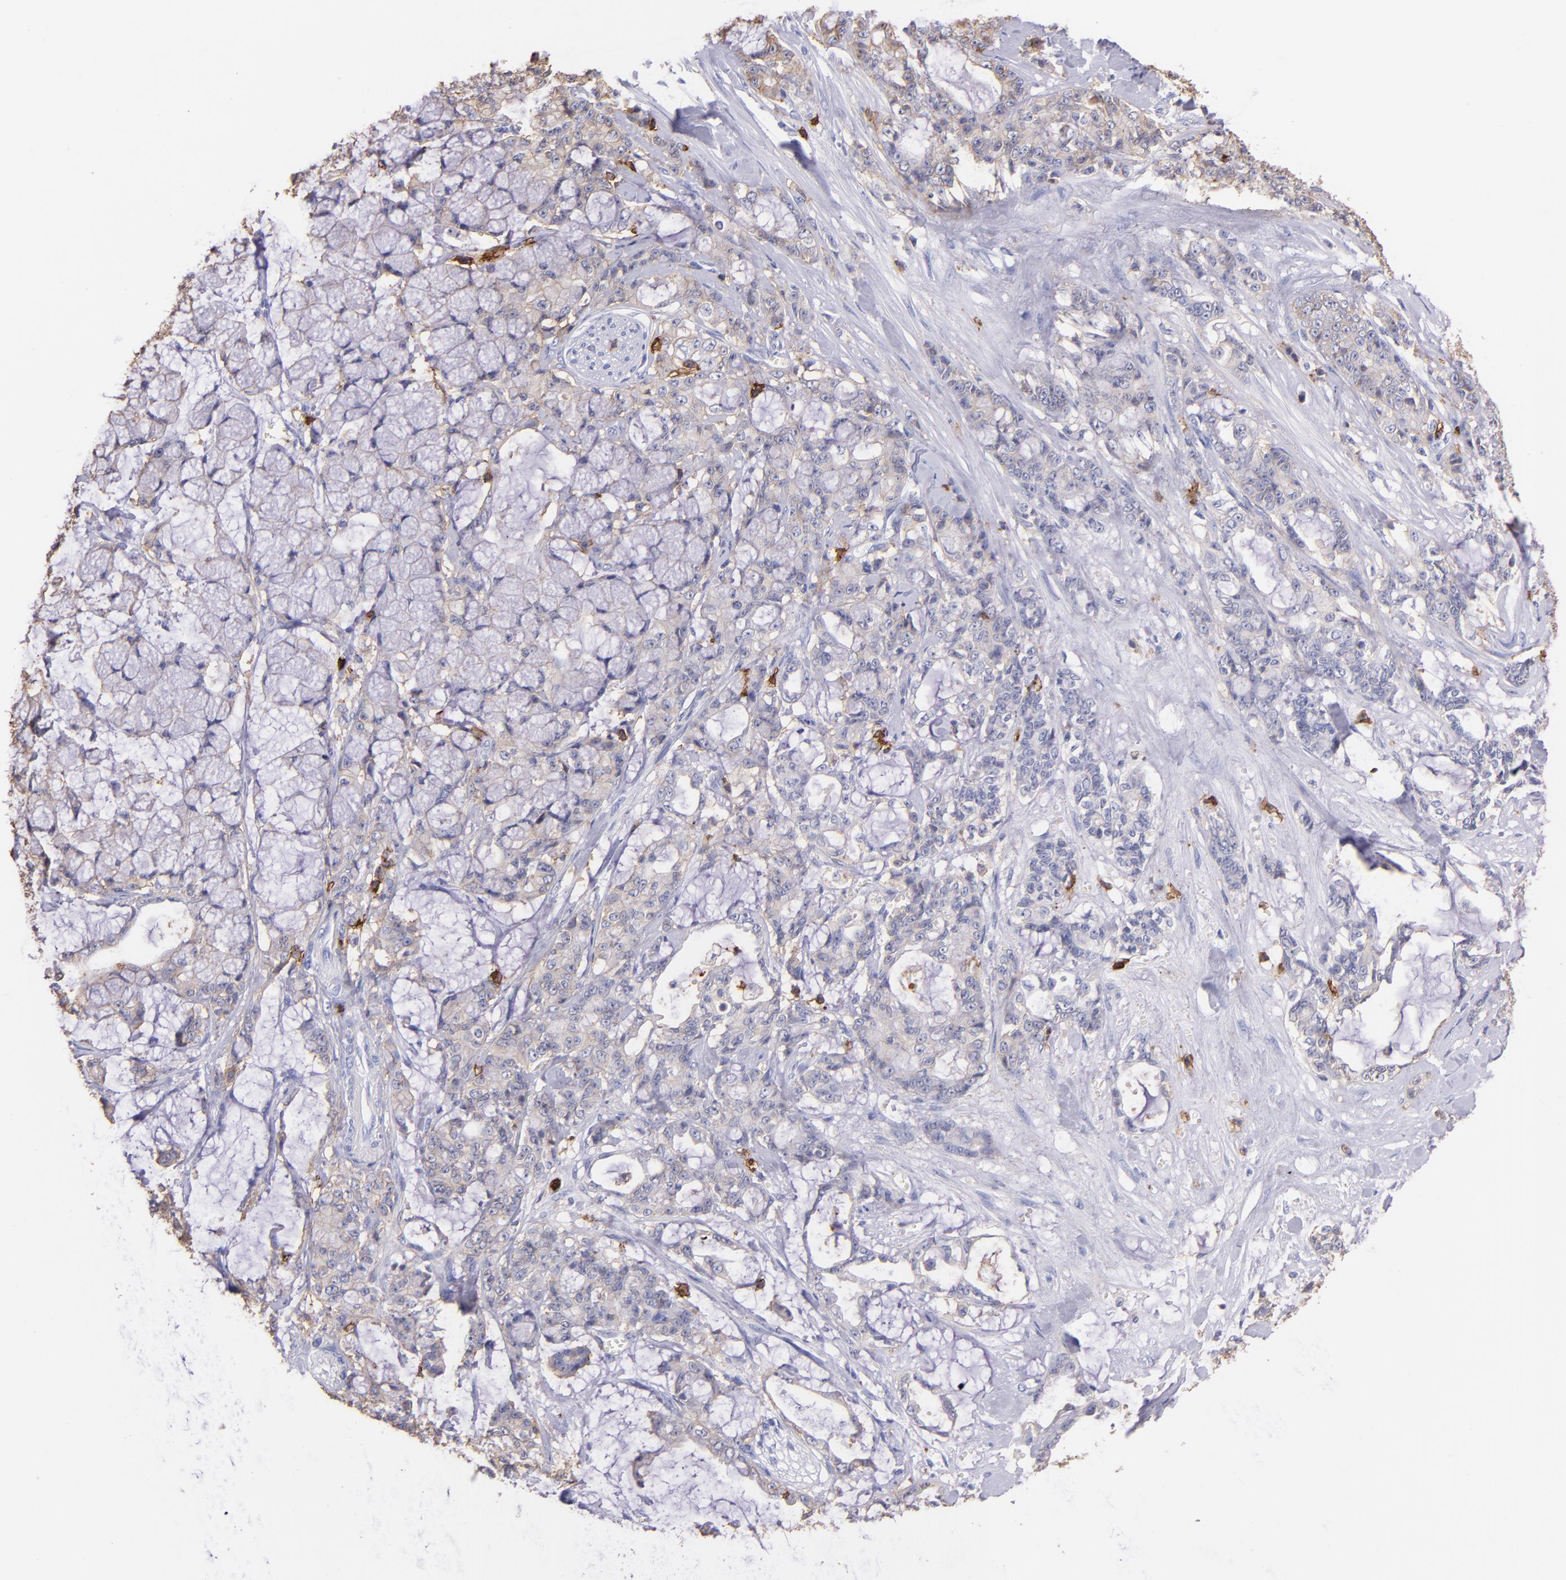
{"staining": {"intensity": "weak", "quantity": "25%-75%", "location": "cytoplasmic/membranous"}, "tissue": "pancreatic cancer", "cell_type": "Tumor cells", "image_type": "cancer", "snomed": [{"axis": "morphology", "description": "Adenocarcinoma, NOS"}, {"axis": "topography", "description": "Pancreas"}], "caption": "Pancreatic cancer stained with DAB (3,3'-diaminobenzidine) immunohistochemistry (IHC) exhibits low levels of weak cytoplasmic/membranous expression in approximately 25%-75% of tumor cells.", "gene": "SPN", "patient": {"sex": "female", "age": 73}}